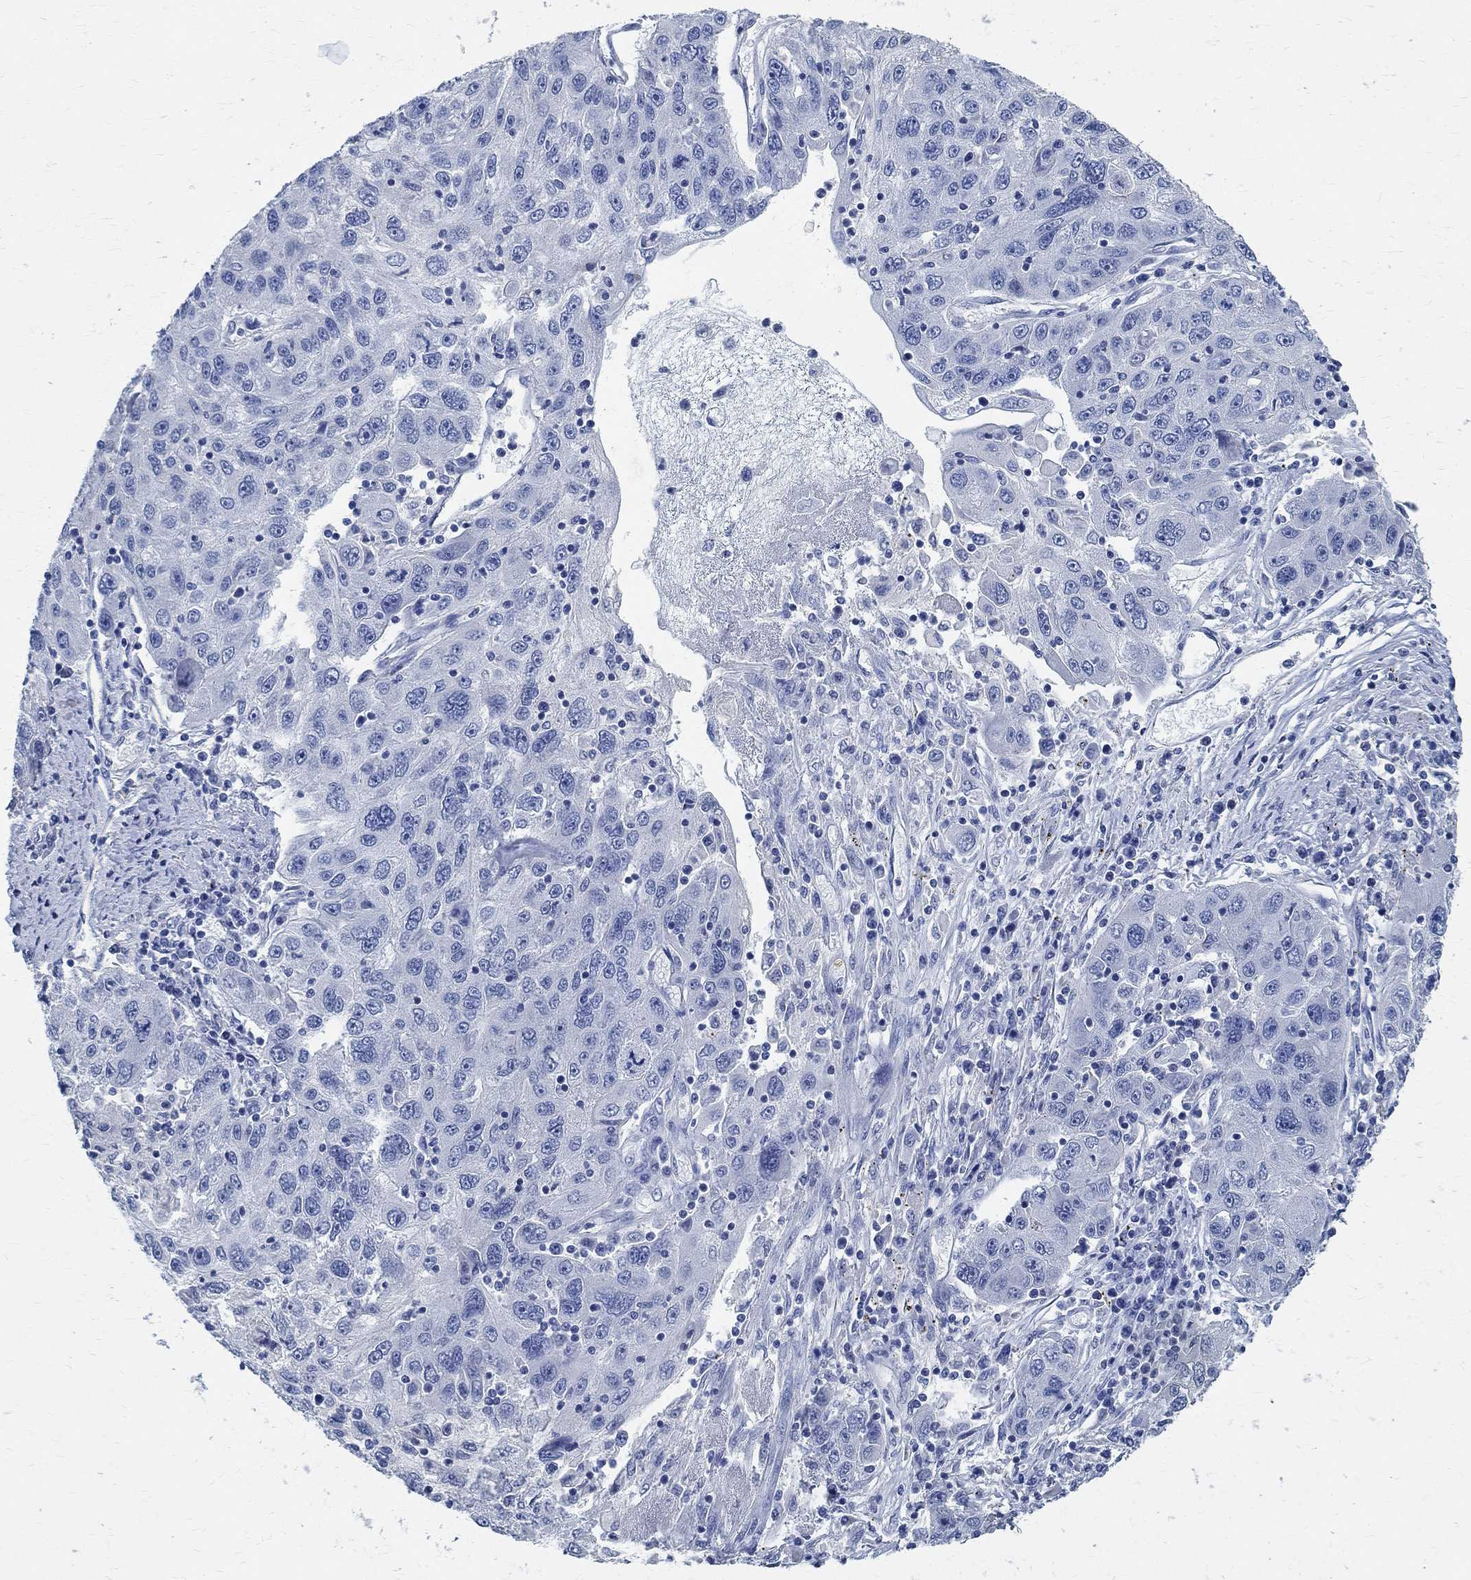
{"staining": {"intensity": "negative", "quantity": "none", "location": "none"}, "tissue": "stomach cancer", "cell_type": "Tumor cells", "image_type": "cancer", "snomed": [{"axis": "morphology", "description": "Adenocarcinoma, NOS"}, {"axis": "topography", "description": "Stomach"}], "caption": "Tumor cells show no significant protein expression in adenocarcinoma (stomach). (DAB immunohistochemistry (IHC), high magnification).", "gene": "PRX", "patient": {"sex": "male", "age": 56}}